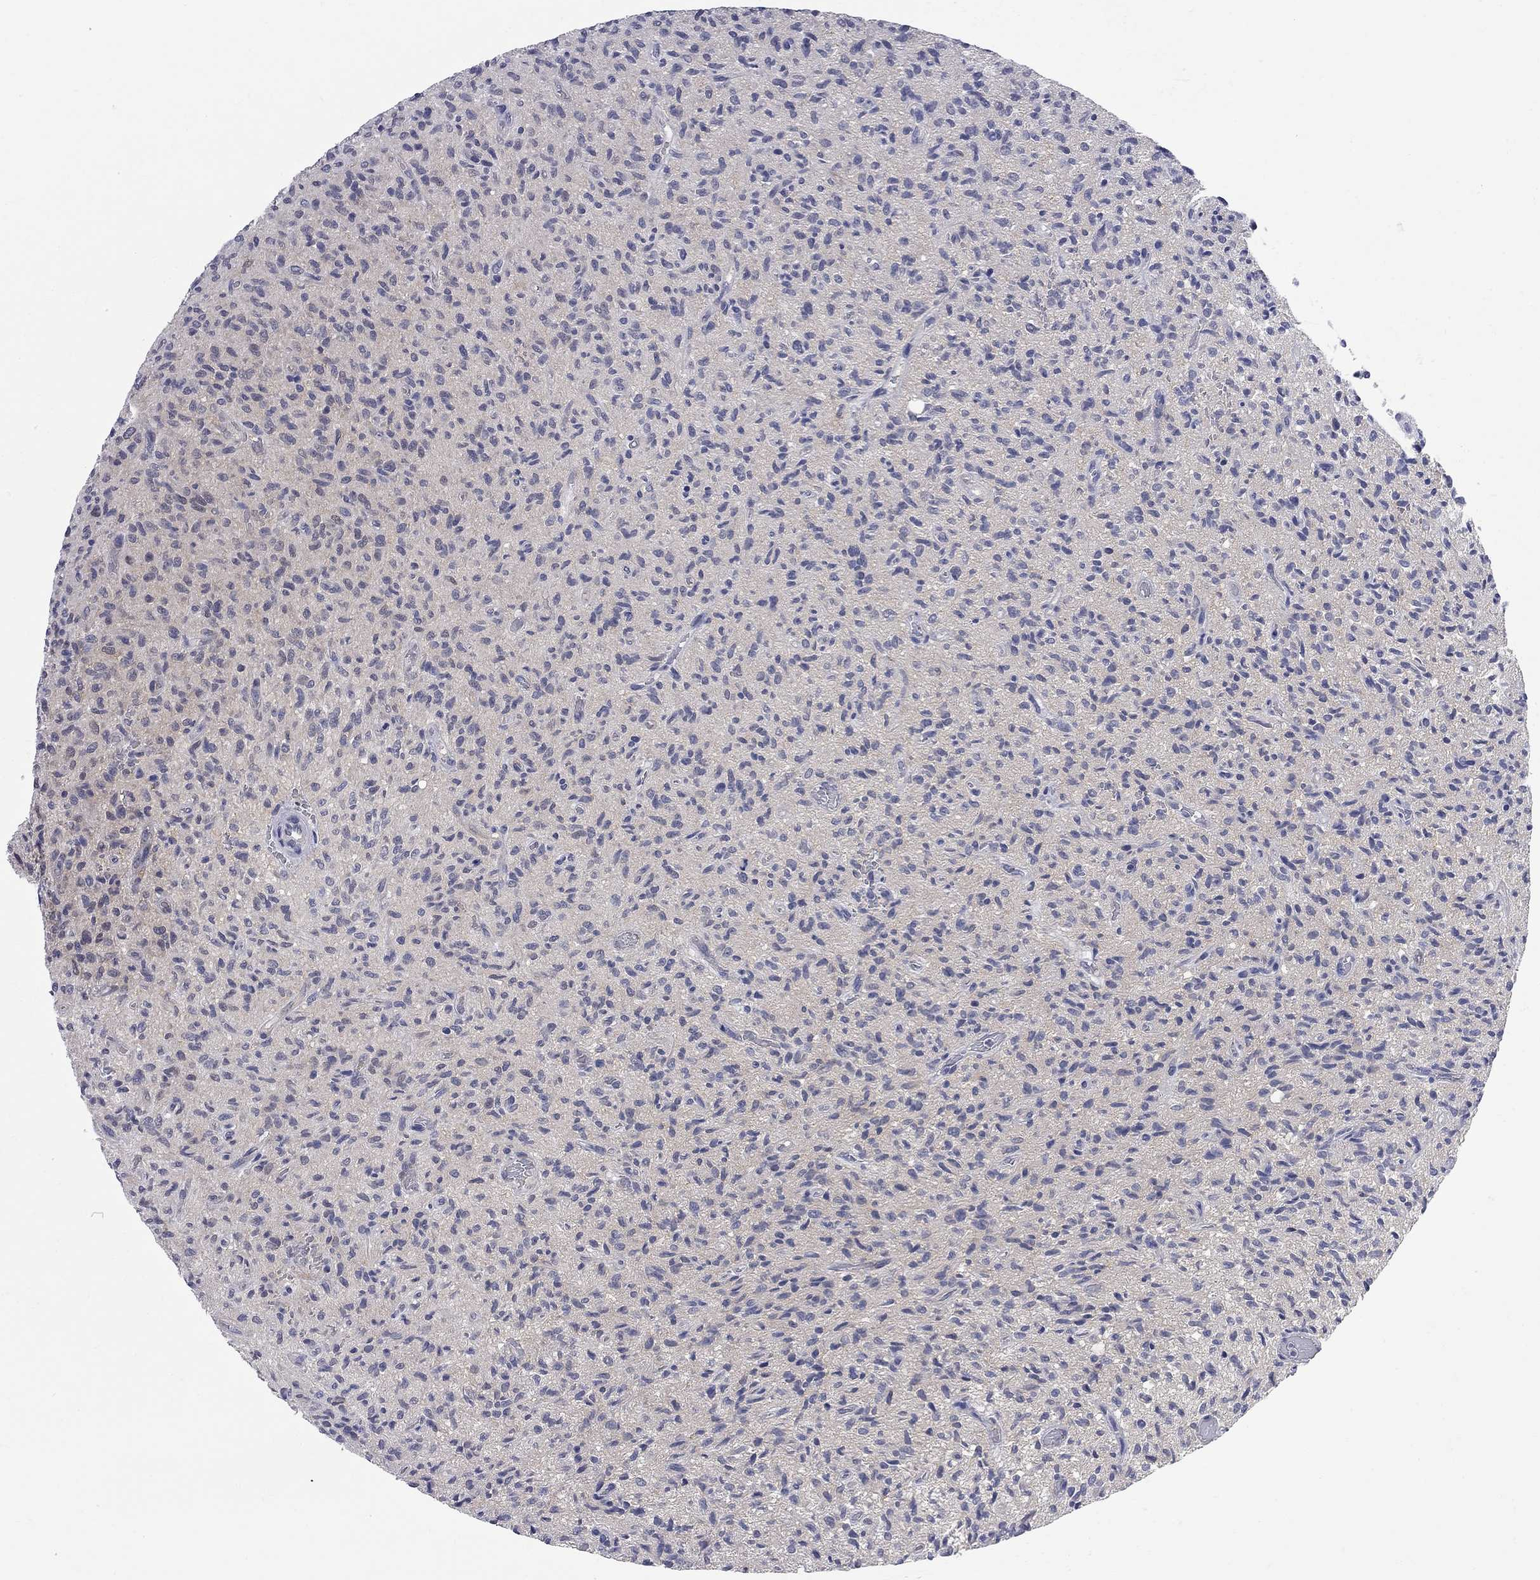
{"staining": {"intensity": "negative", "quantity": "none", "location": "none"}, "tissue": "glioma", "cell_type": "Tumor cells", "image_type": "cancer", "snomed": [{"axis": "morphology", "description": "Glioma, malignant, High grade"}, {"axis": "topography", "description": "Brain"}], "caption": "This is an immunohistochemistry (IHC) histopathology image of malignant glioma (high-grade). There is no staining in tumor cells.", "gene": "GALNT8", "patient": {"sex": "male", "age": 64}}